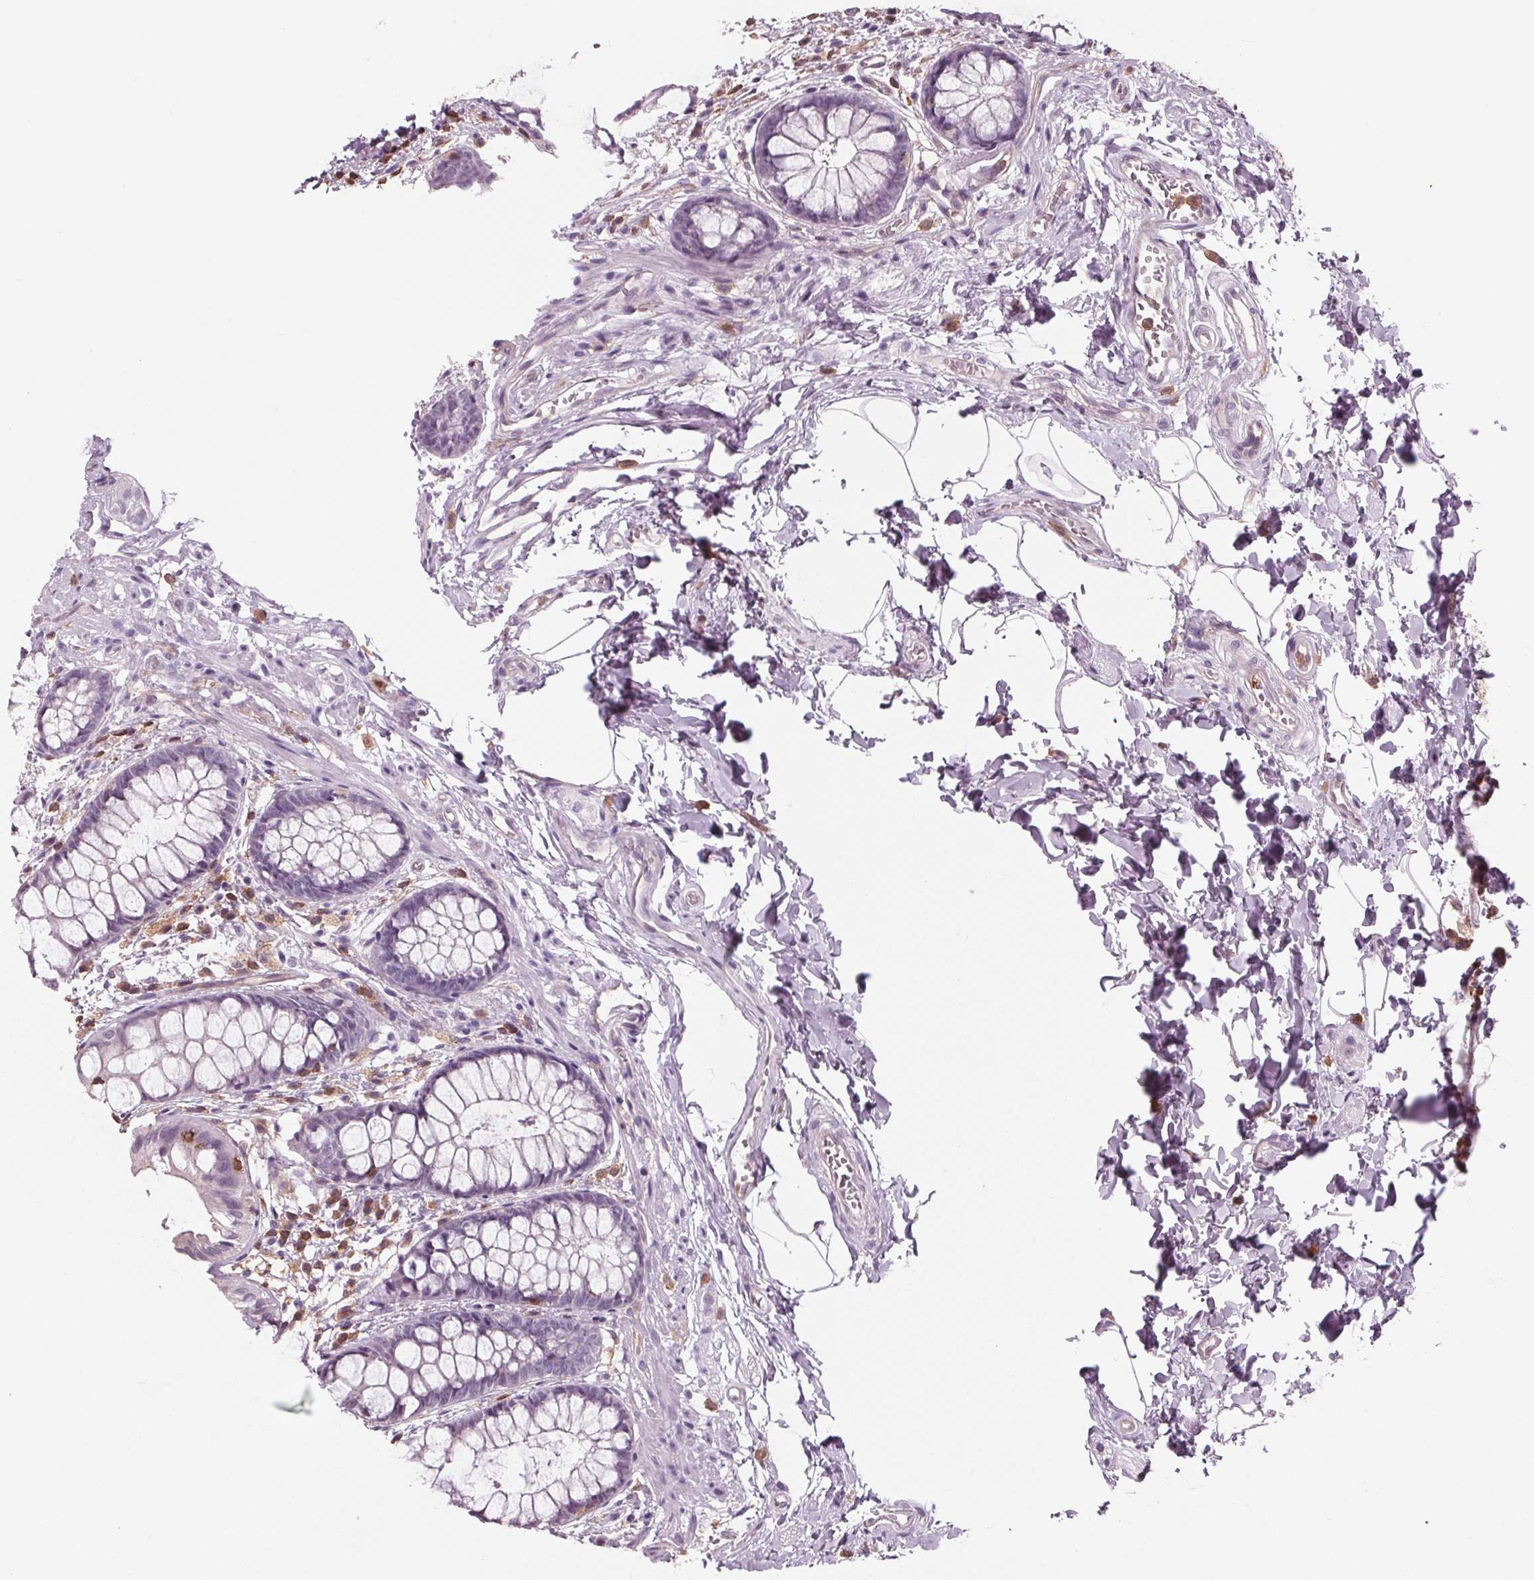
{"staining": {"intensity": "negative", "quantity": "none", "location": "none"}, "tissue": "rectum", "cell_type": "Glandular cells", "image_type": "normal", "snomed": [{"axis": "morphology", "description": "Normal tissue, NOS"}, {"axis": "topography", "description": "Rectum"}], "caption": "High magnification brightfield microscopy of benign rectum stained with DAB (brown) and counterstained with hematoxylin (blue): glandular cells show no significant staining. (Brightfield microscopy of DAB immunohistochemistry (IHC) at high magnification).", "gene": "ARHGAP25", "patient": {"sex": "female", "age": 62}}